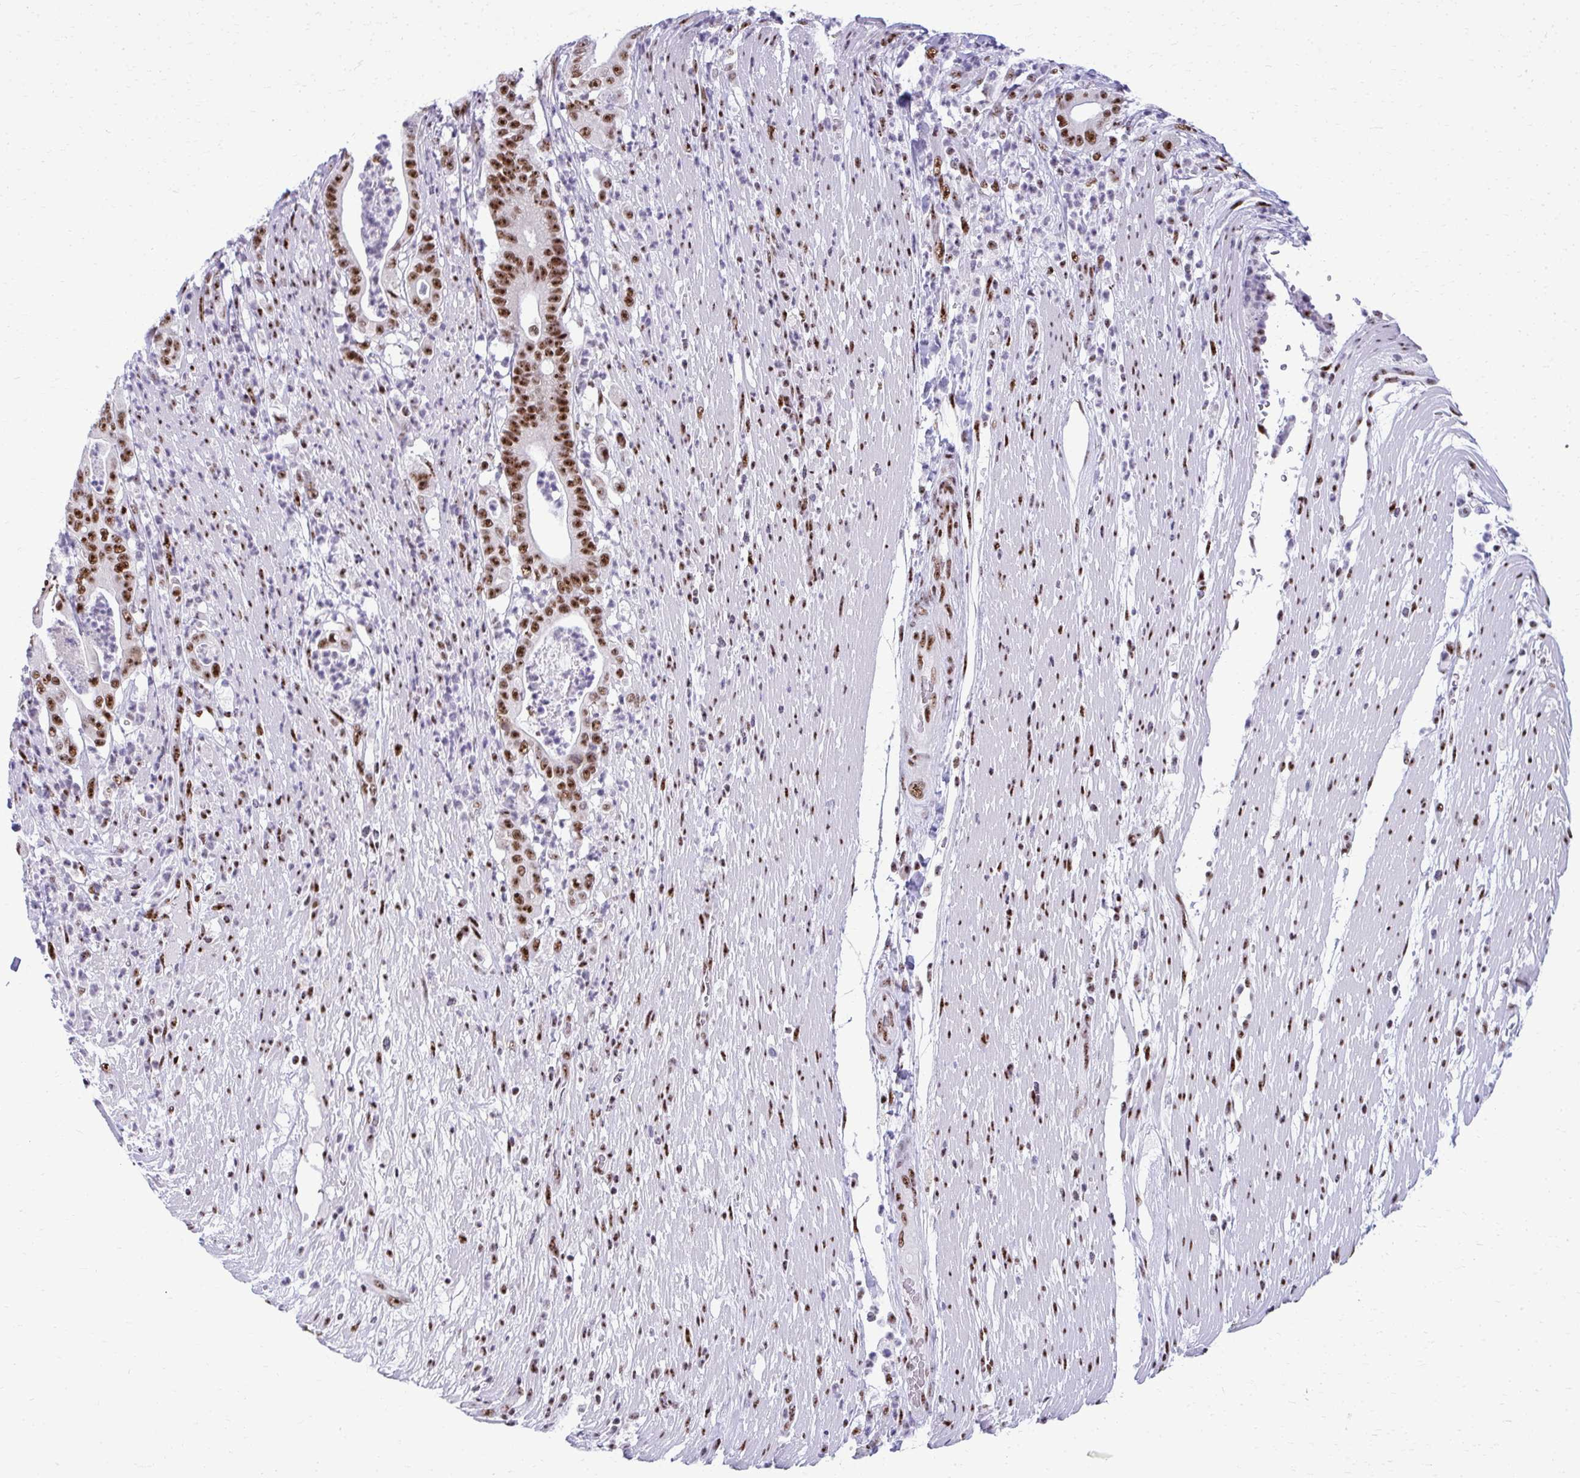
{"staining": {"intensity": "strong", "quantity": ">75%", "location": "nuclear"}, "tissue": "pancreatic cancer", "cell_type": "Tumor cells", "image_type": "cancer", "snomed": [{"axis": "morphology", "description": "Adenocarcinoma, NOS"}, {"axis": "topography", "description": "Pancreas"}], "caption": "About >75% of tumor cells in human pancreatic adenocarcinoma demonstrate strong nuclear protein staining as visualized by brown immunohistochemical staining.", "gene": "PELP1", "patient": {"sex": "male", "age": 71}}